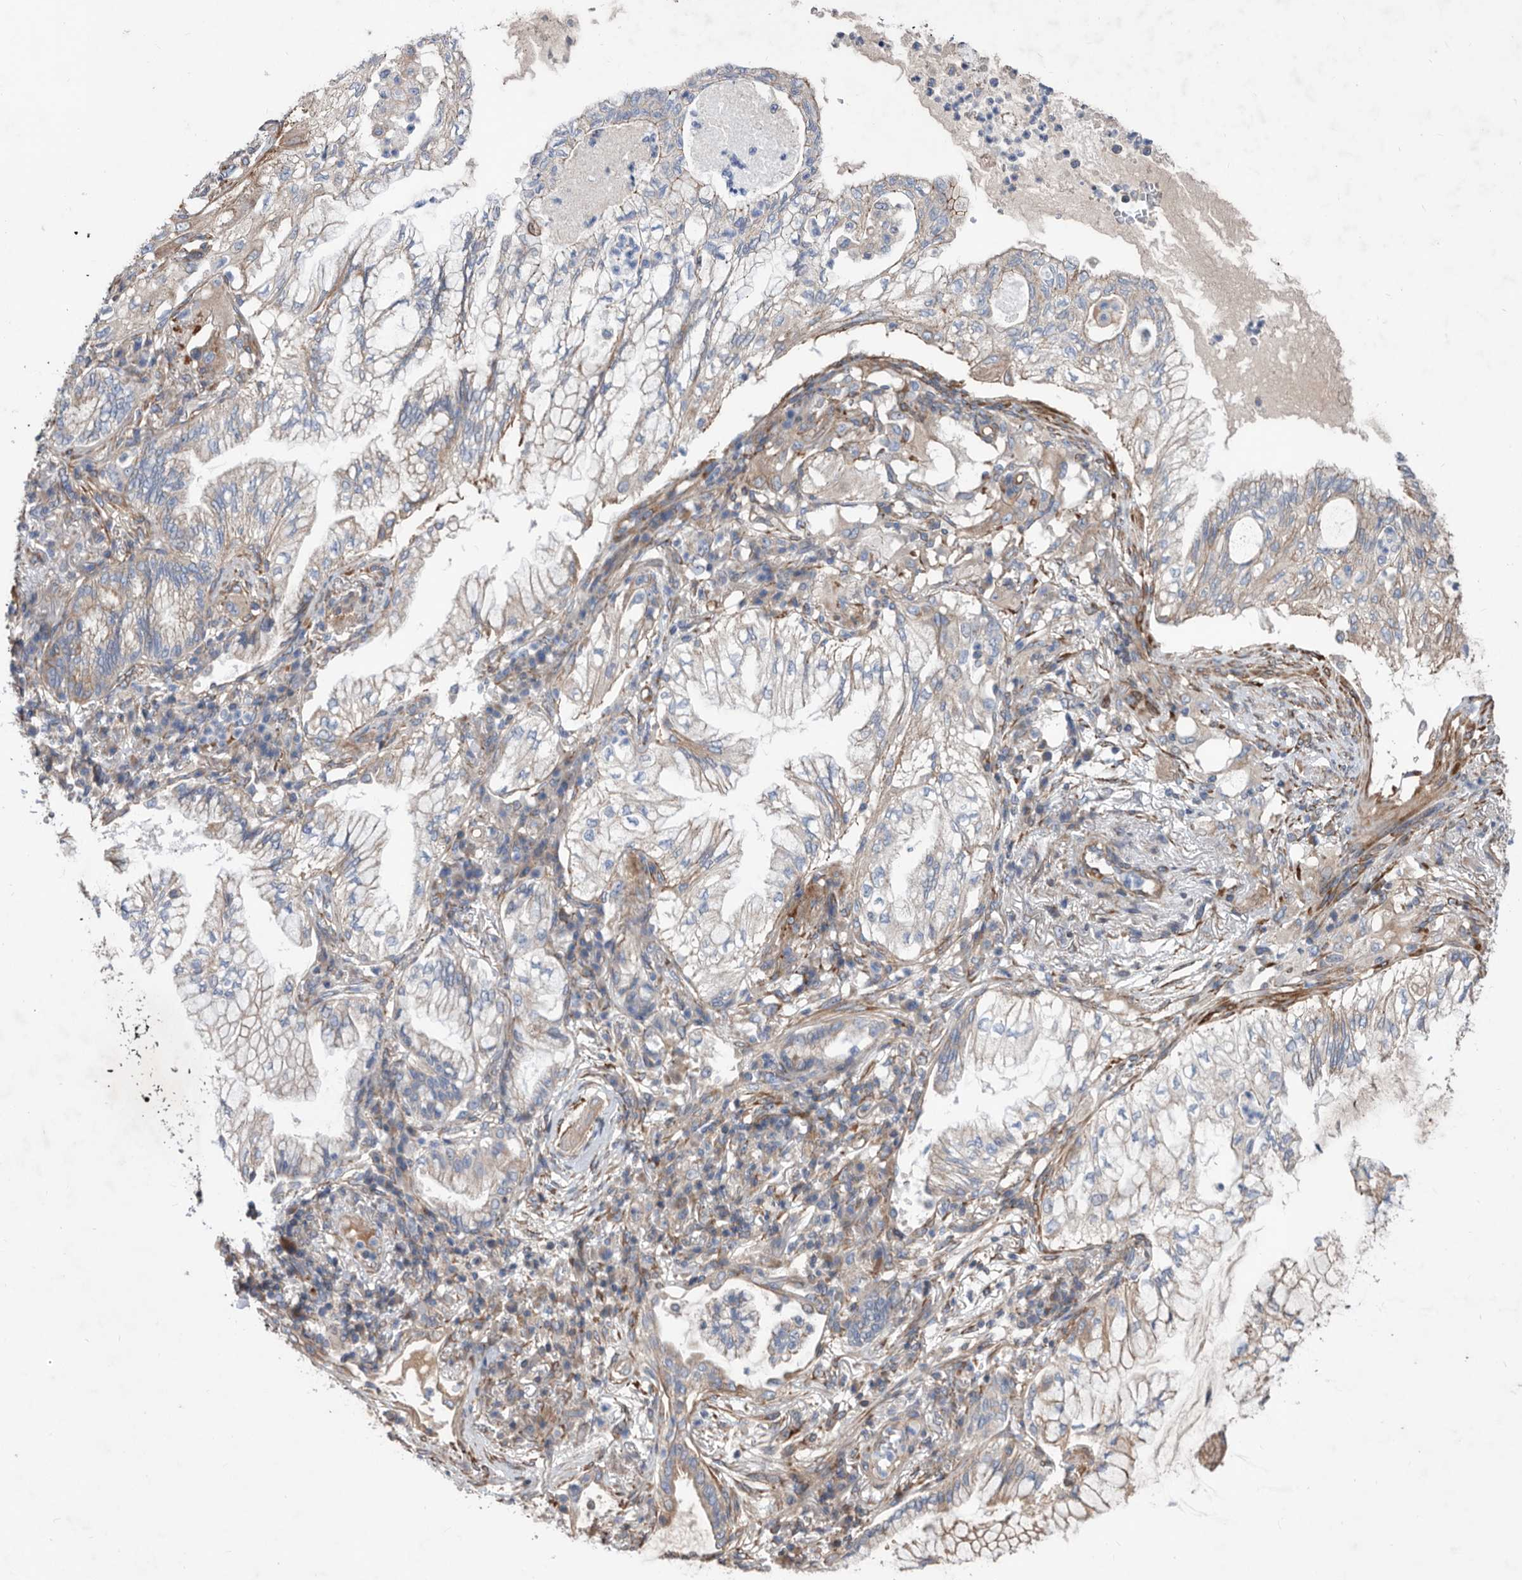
{"staining": {"intensity": "weak", "quantity": "<25%", "location": "cytoplasmic/membranous"}, "tissue": "lung cancer", "cell_type": "Tumor cells", "image_type": "cancer", "snomed": [{"axis": "morphology", "description": "Adenocarcinoma, NOS"}, {"axis": "topography", "description": "Lung"}], "caption": "Immunohistochemical staining of human lung cancer (adenocarcinoma) demonstrates no significant expression in tumor cells.", "gene": "ATP13A3", "patient": {"sex": "female", "age": 70}}